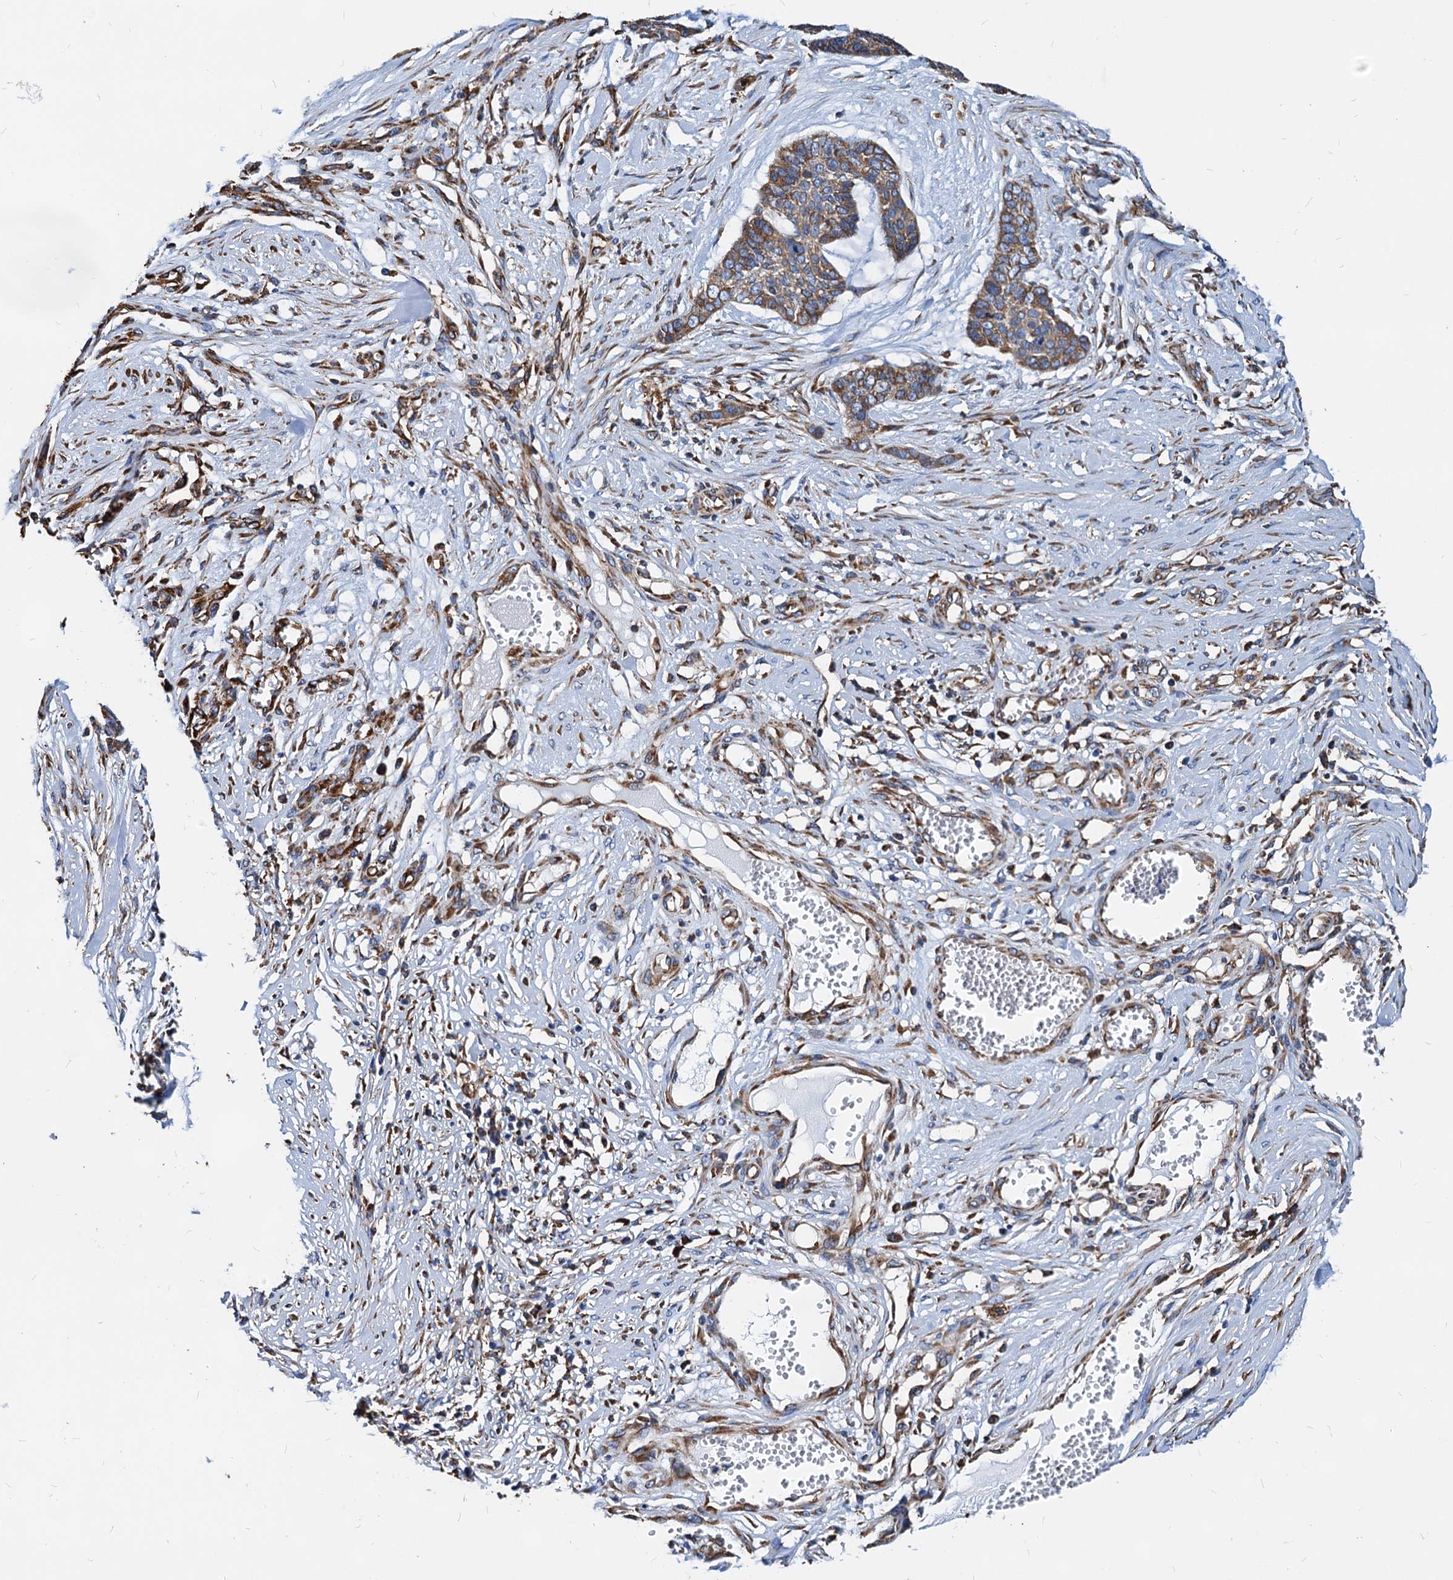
{"staining": {"intensity": "moderate", "quantity": ">75%", "location": "cytoplasmic/membranous"}, "tissue": "skin cancer", "cell_type": "Tumor cells", "image_type": "cancer", "snomed": [{"axis": "morphology", "description": "Basal cell carcinoma"}, {"axis": "topography", "description": "Skin"}], "caption": "Immunohistochemical staining of skin cancer reveals medium levels of moderate cytoplasmic/membranous staining in about >75% of tumor cells. (Stains: DAB in brown, nuclei in blue, Microscopy: brightfield microscopy at high magnification).", "gene": "HSPA5", "patient": {"sex": "female", "age": 64}}